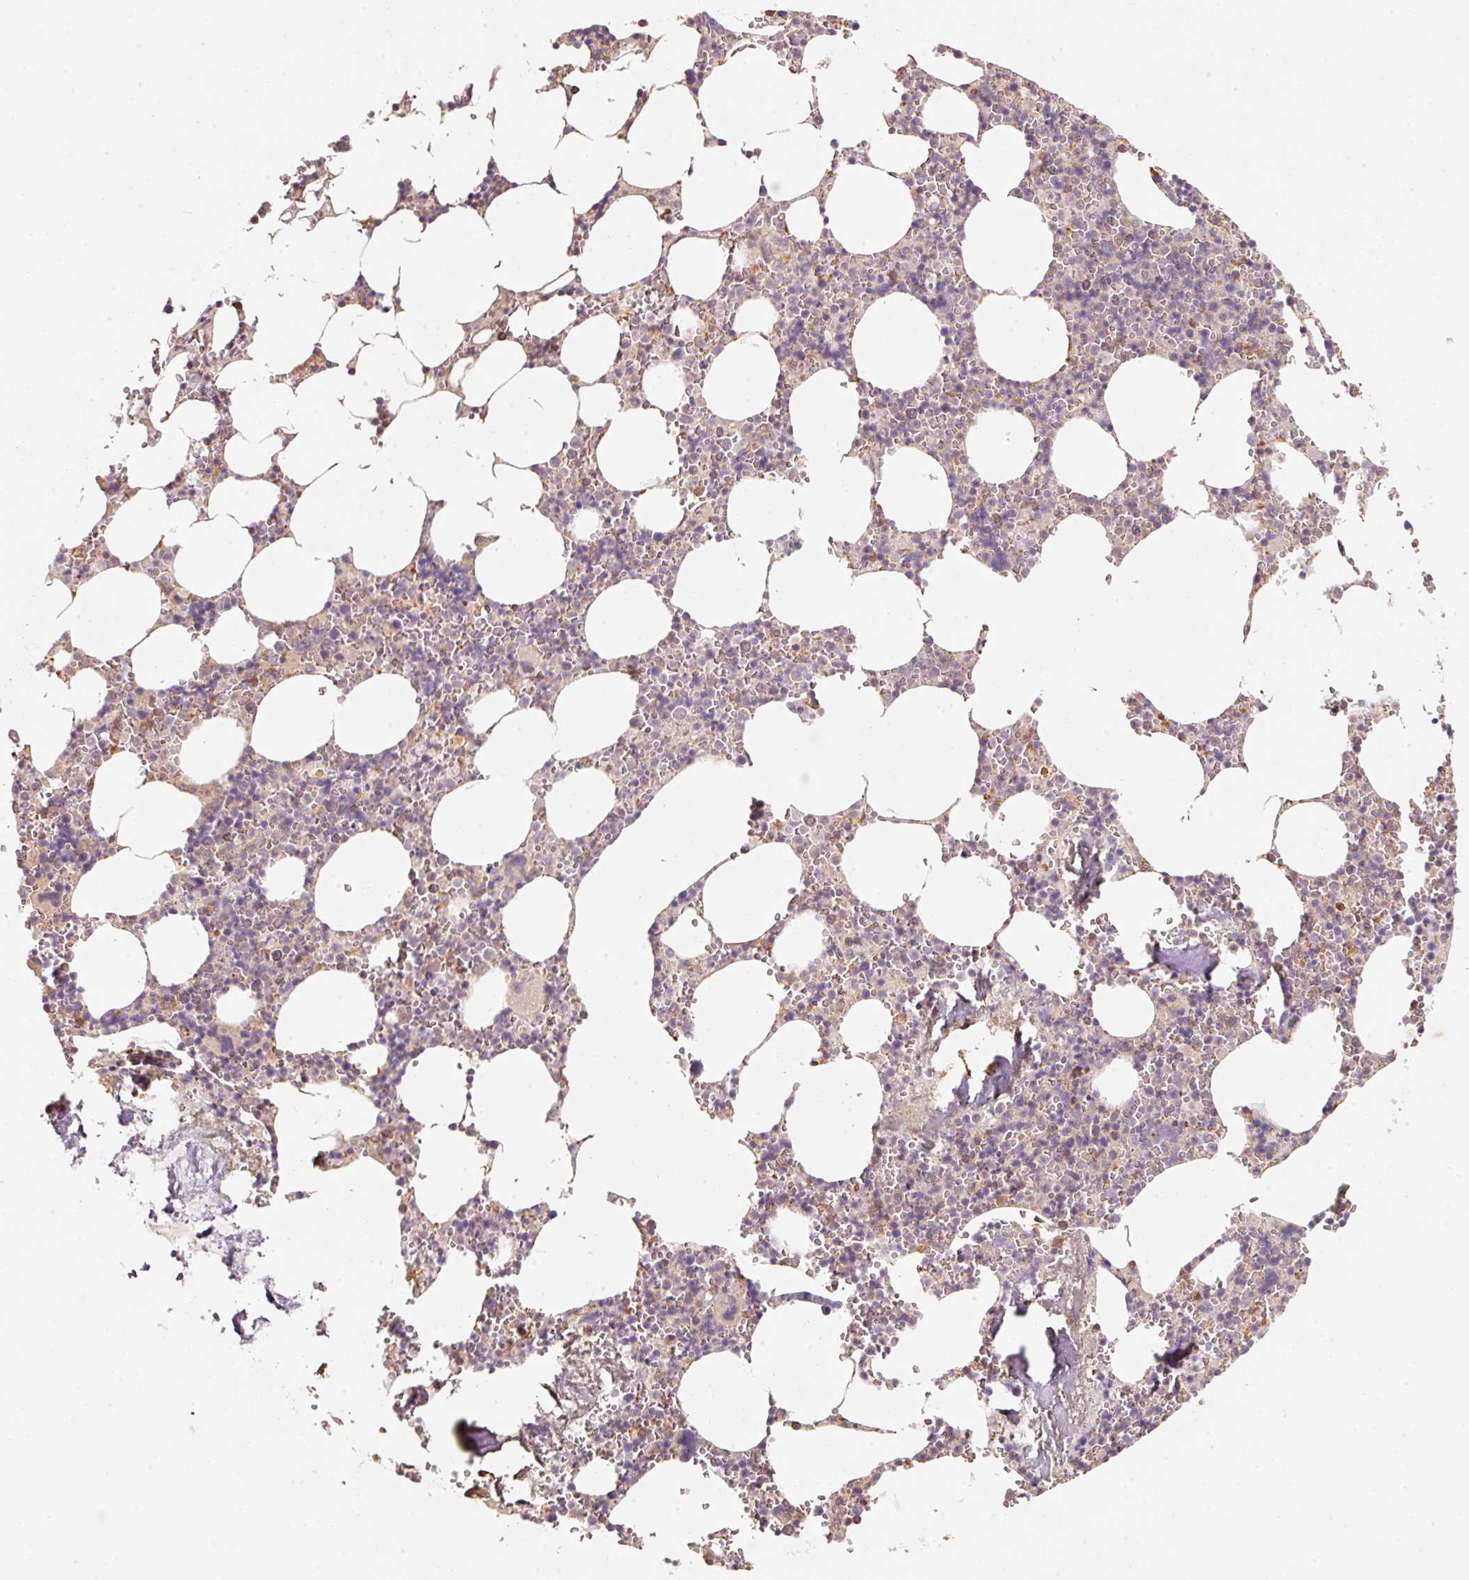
{"staining": {"intensity": "negative", "quantity": "none", "location": "none"}, "tissue": "bone marrow", "cell_type": "Hematopoietic cells", "image_type": "normal", "snomed": [{"axis": "morphology", "description": "Normal tissue, NOS"}, {"axis": "topography", "description": "Bone marrow"}], "caption": "DAB (3,3'-diaminobenzidine) immunohistochemical staining of benign bone marrow reveals no significant positivity in hematopoietic cells.", "gene": "CEP95", "patient": {"sex": "male", "age": 54}}